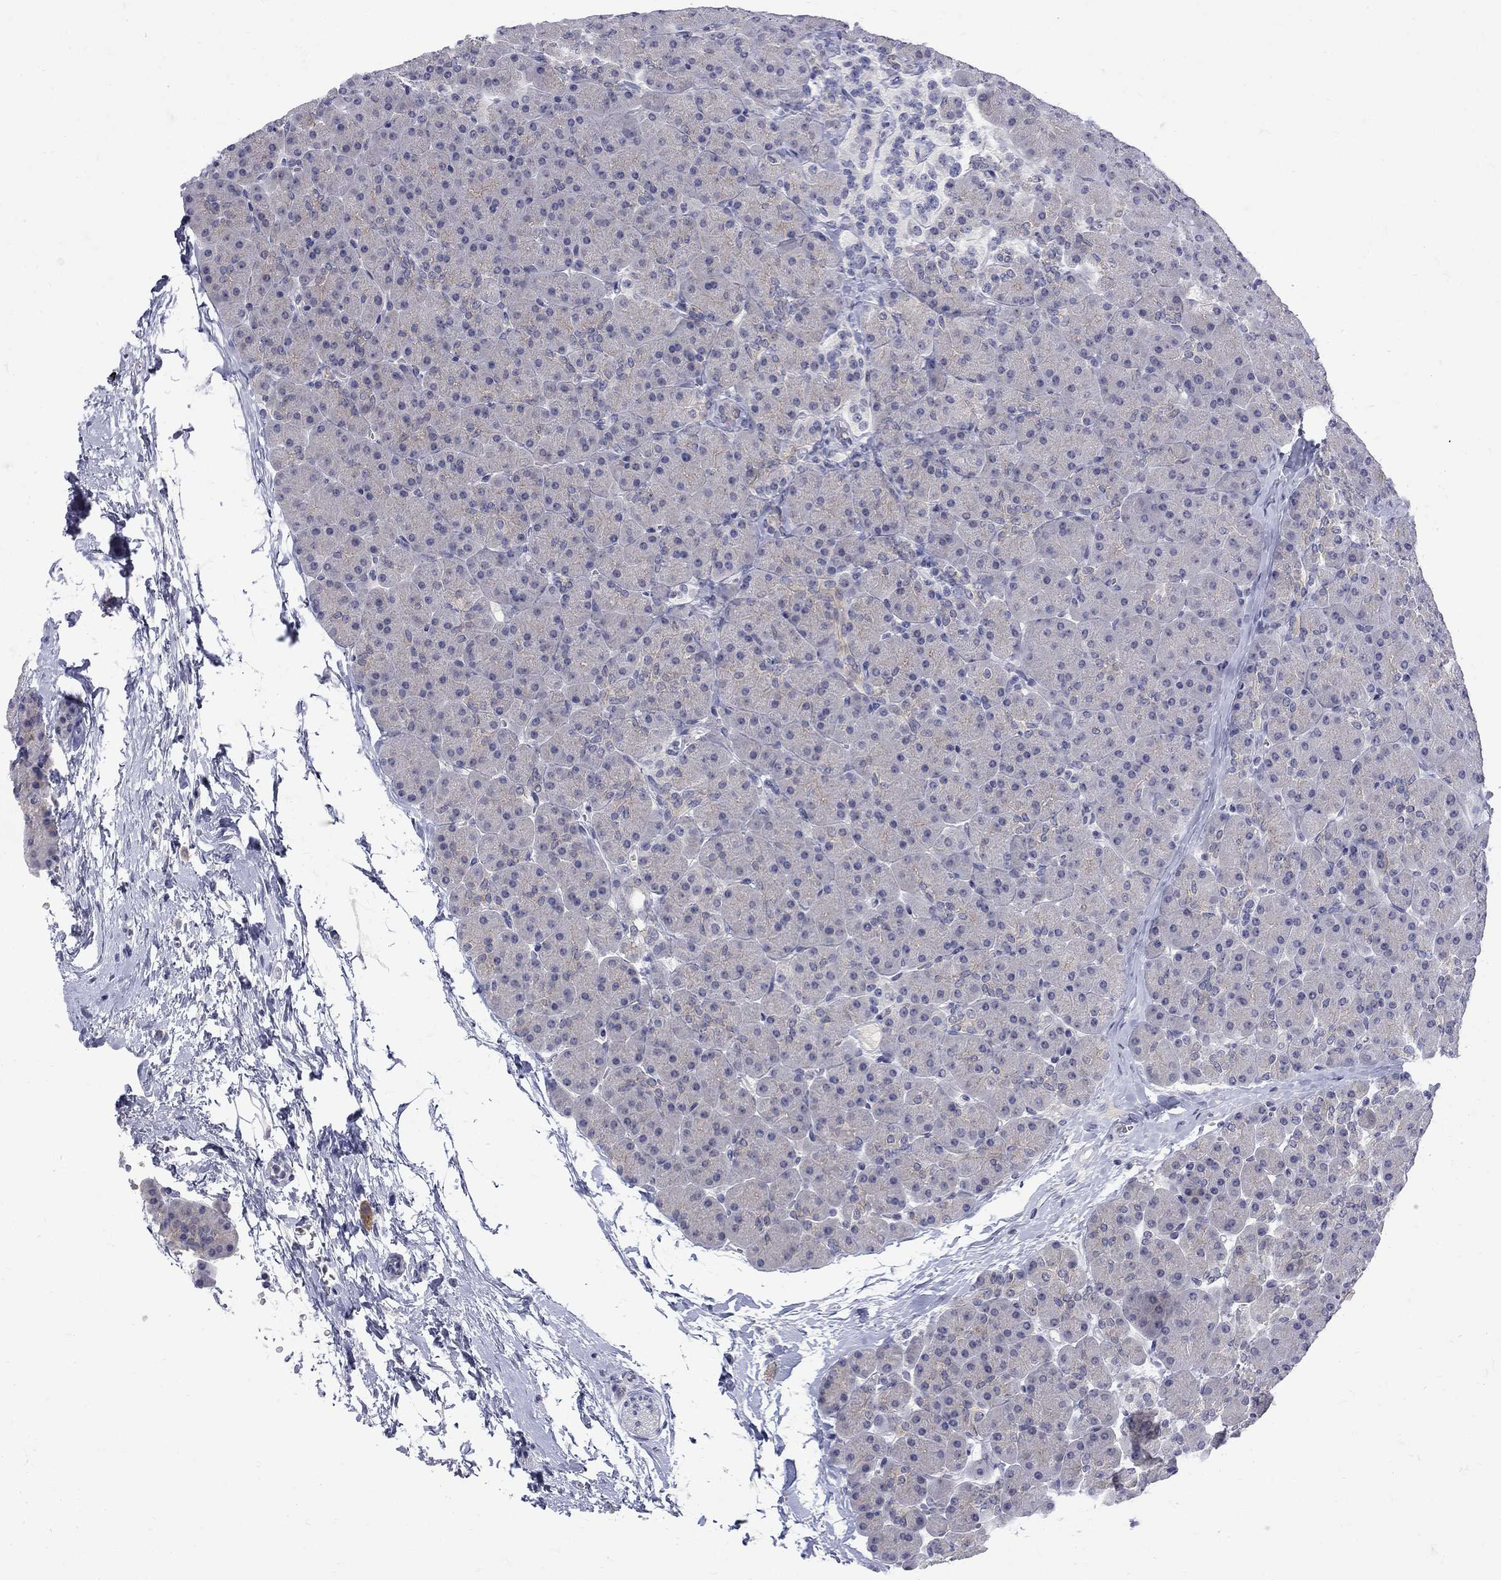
{"staining": {"intensity": "negative", "quantity": "none", "location": "none"}, "tissue": "pancreas", "cell_type": "Exocrine glandular cells", "image_type": "normal", "snomed": [{"axis": "morphology", "description": "Normal tissue, NOS"}, {"axis": "topography", "description": "Pancreas"}], "caption": "Exocrine glandular cells are negative for brown protein staining in normal pancreas. (DAB (3,3'-diaminobenzidine) immunohistochemistry visualized using brightfield microscopy, high magnification).", "gene": "CTNND2", "patient": {"sex": "female", "age": 44}}